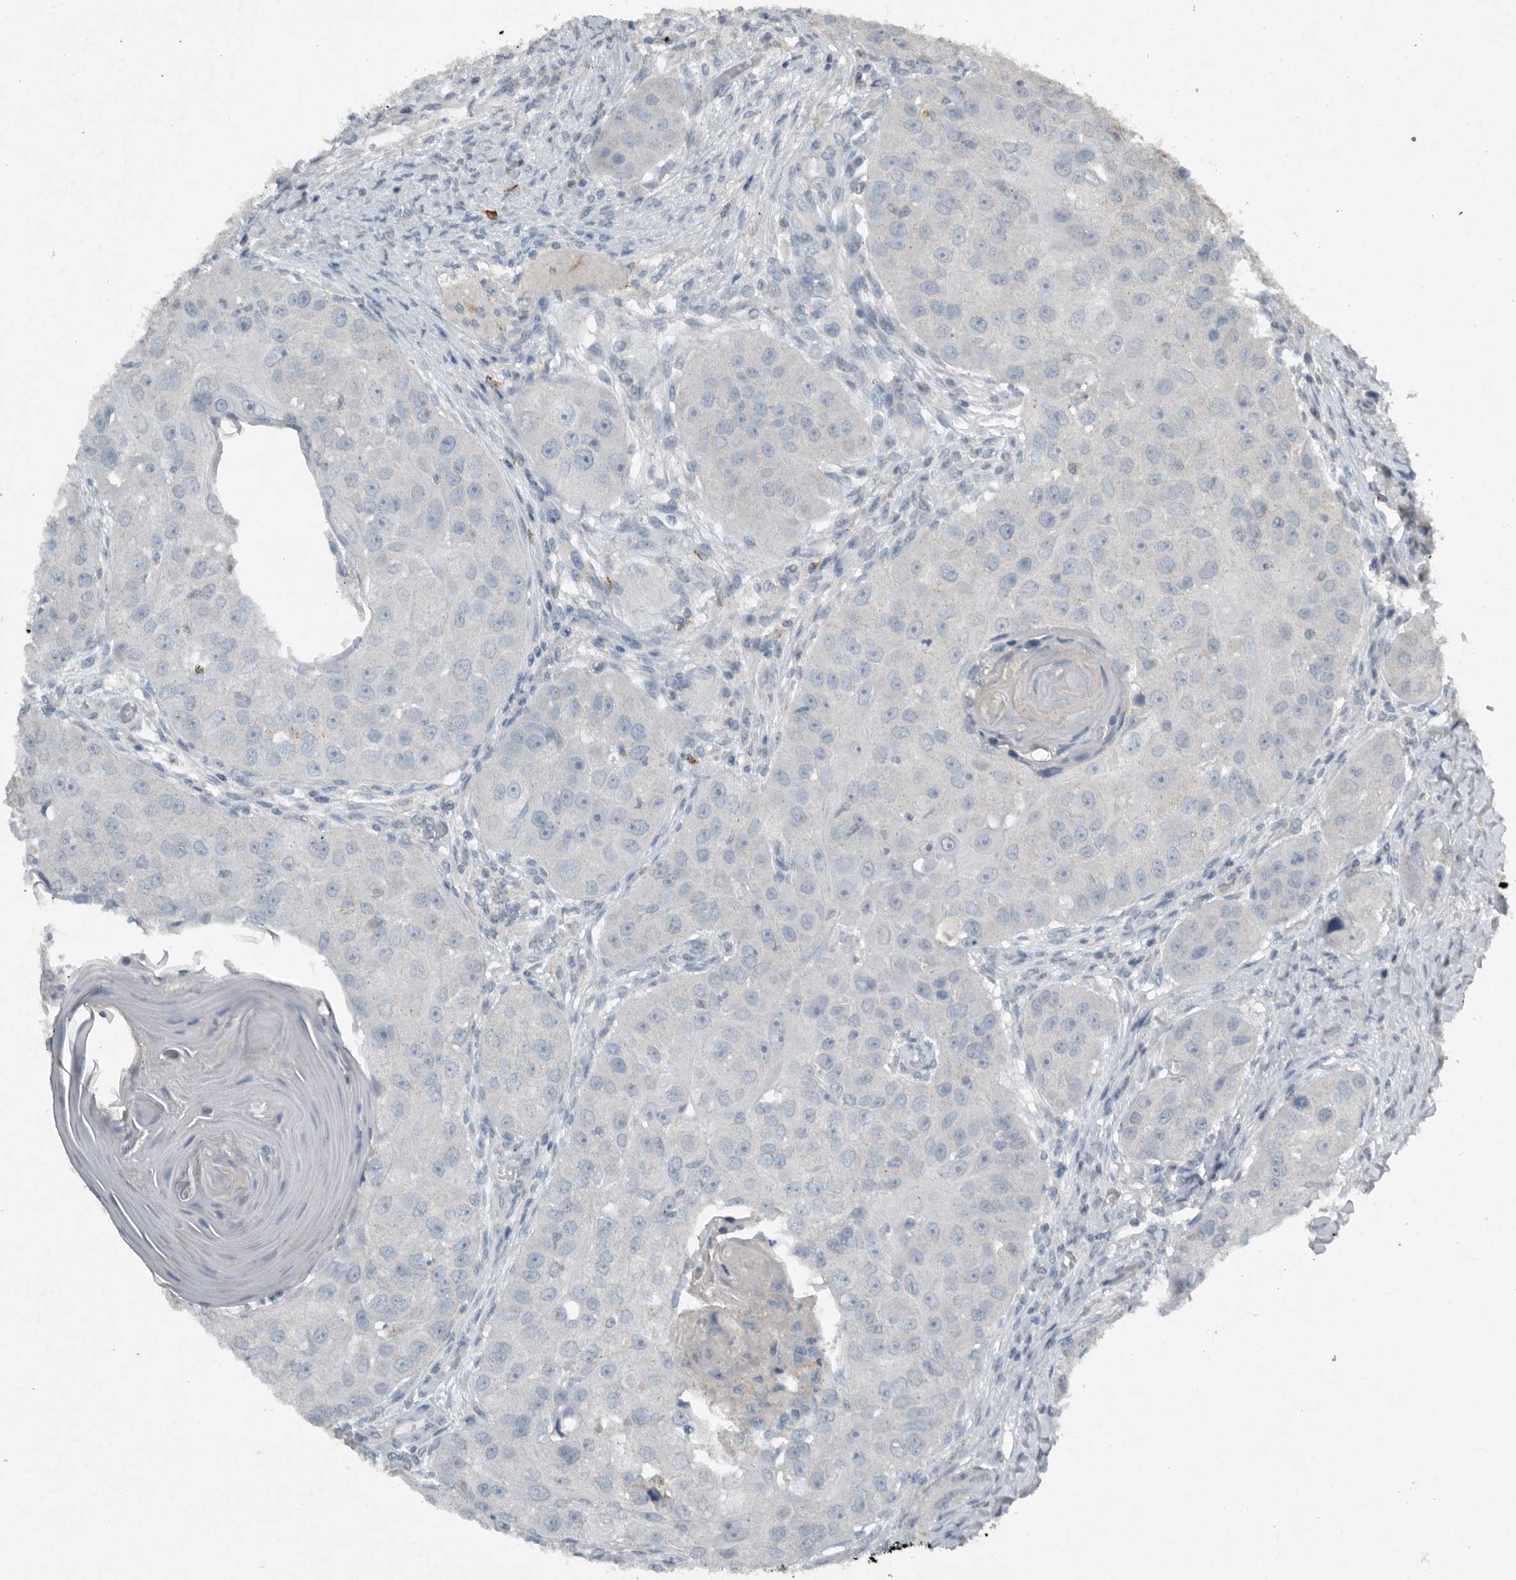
{"staining": {"intensity": "negative", "quantity": "none", "location": "none"}, "tissue": "head and neck cancer", "cell_type": "Tumor cells", "image_type": "cancer", "snomed": [{"axis": "morphology", "description": "Normal tissue, NOS"}, {"axis": "morphology", "description": "Squamous cell carcinoma, NOS"}, {"axis": "topography", "description": "Skeletal muscle"}, {"axis": "topography", "description": "Head-Neck"}], "caption": "Squamous cell carcinoma (head and neck) stained for a protein using immunohistochemistry (IHC) reveals no staining tumor cells.", "gene": "IL20", "patient": {"sex": "male", "age": 51}}